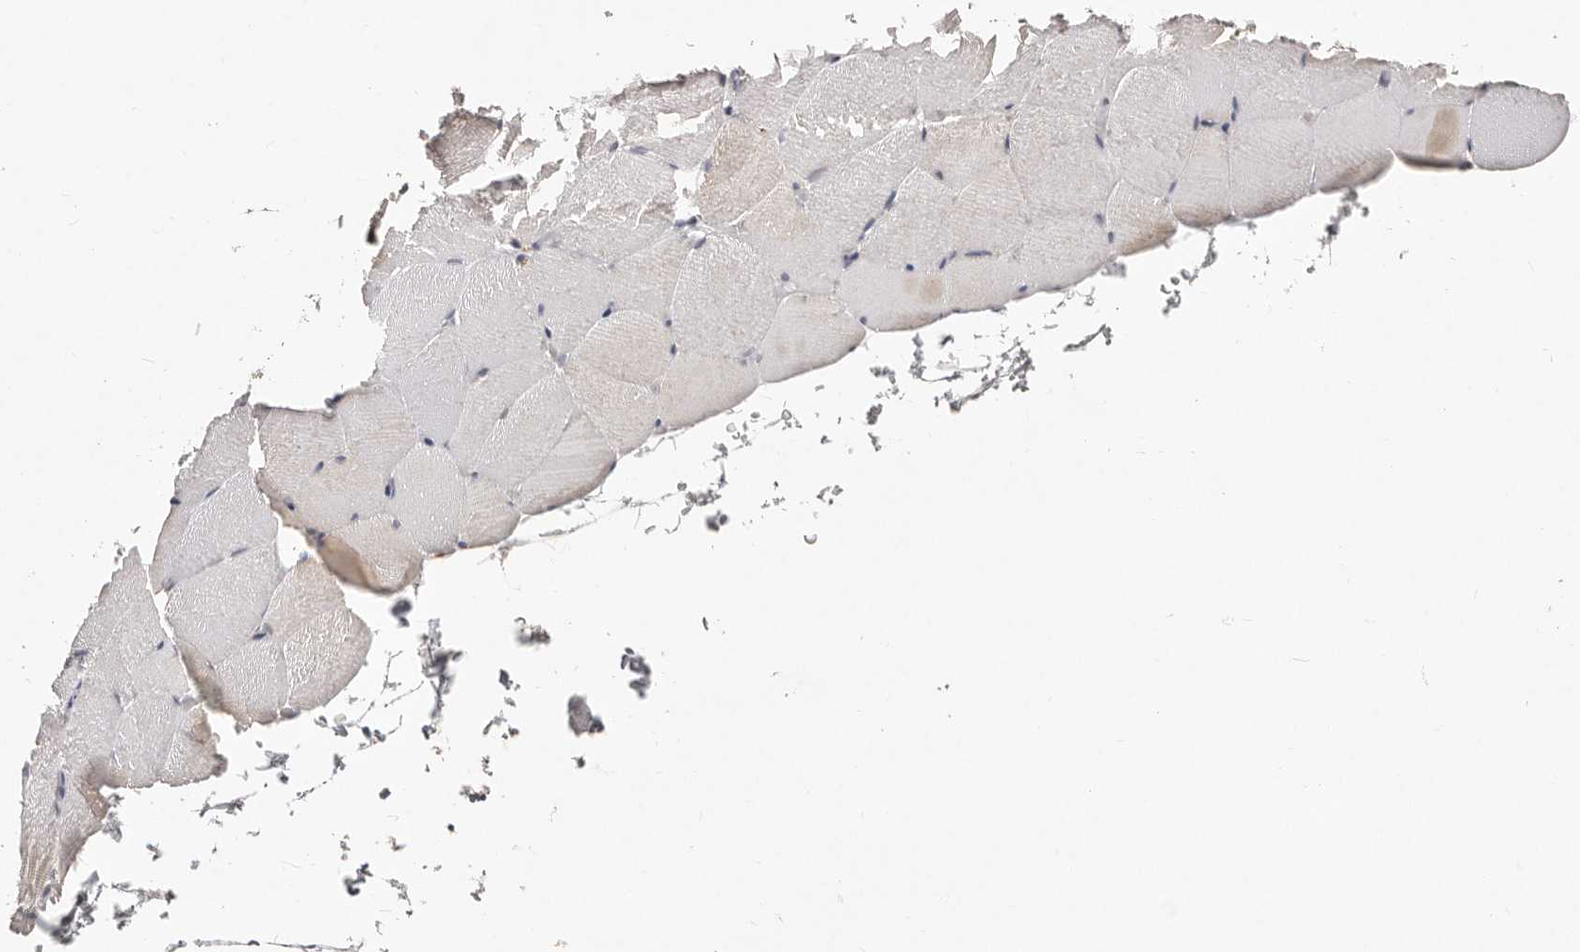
{"staining": {"intensity": "weak", "quantity": "<25%", "location": "cytoplasmic/membranous"}, "tissue": "skeletal muscle", "cell_type": "Myocytes", "image_type": "normal", "snomed": [{"axis": "morphology", "description": "Normal tissue, NOS"}, {"axis": "topography", "description": "Skeletal muscle"}, {"axis": "topography", "description": "Parathyroid gland"}], "caption": "The photomicrograph displays no staining of myocytes in normal skeletal muscle. (DAB (3,3'-diaminobenzidine) IHC with hematoxylin counter stain).", "gene": "MRPS33", "patient": {"sex": "female", "age": 37}}